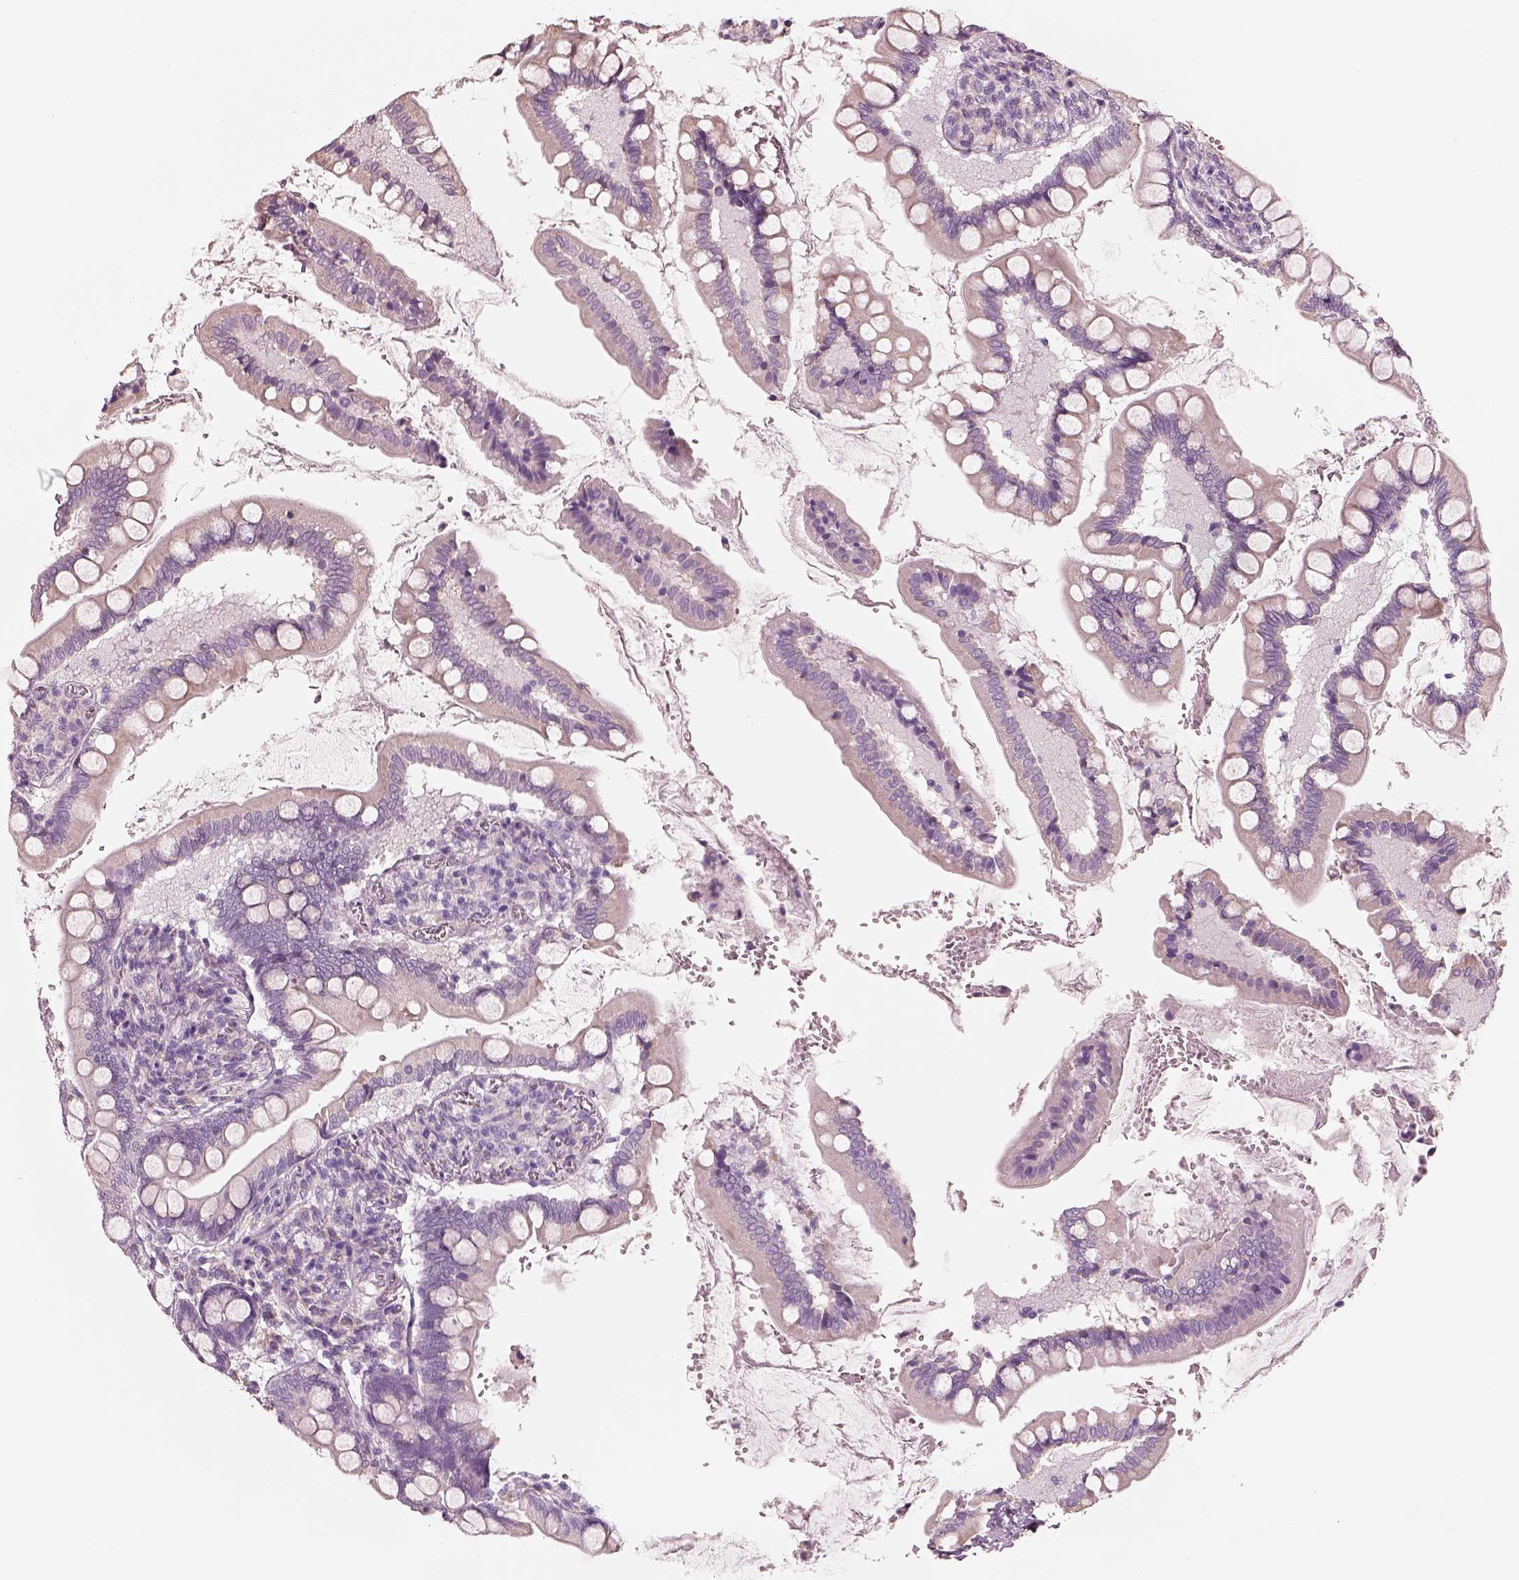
{"staining": {"intensity": "negative", "quantity": "none", "location": "none"}, "tissue": "small intestine", "cell_type": "Glandular cells", "image_type": "normal", "snomed": [{"axis": "morphology", "description": "Normal tissue, NOS"}, {"axis": "topography", "description": "Small intestine"}], "caption": "Glandular cells are negative for protein expression in benign human small intestine. Nuclei are stained in blue.", "gene": "PNOC", "patient": {"sex": "female", "age": 56}}